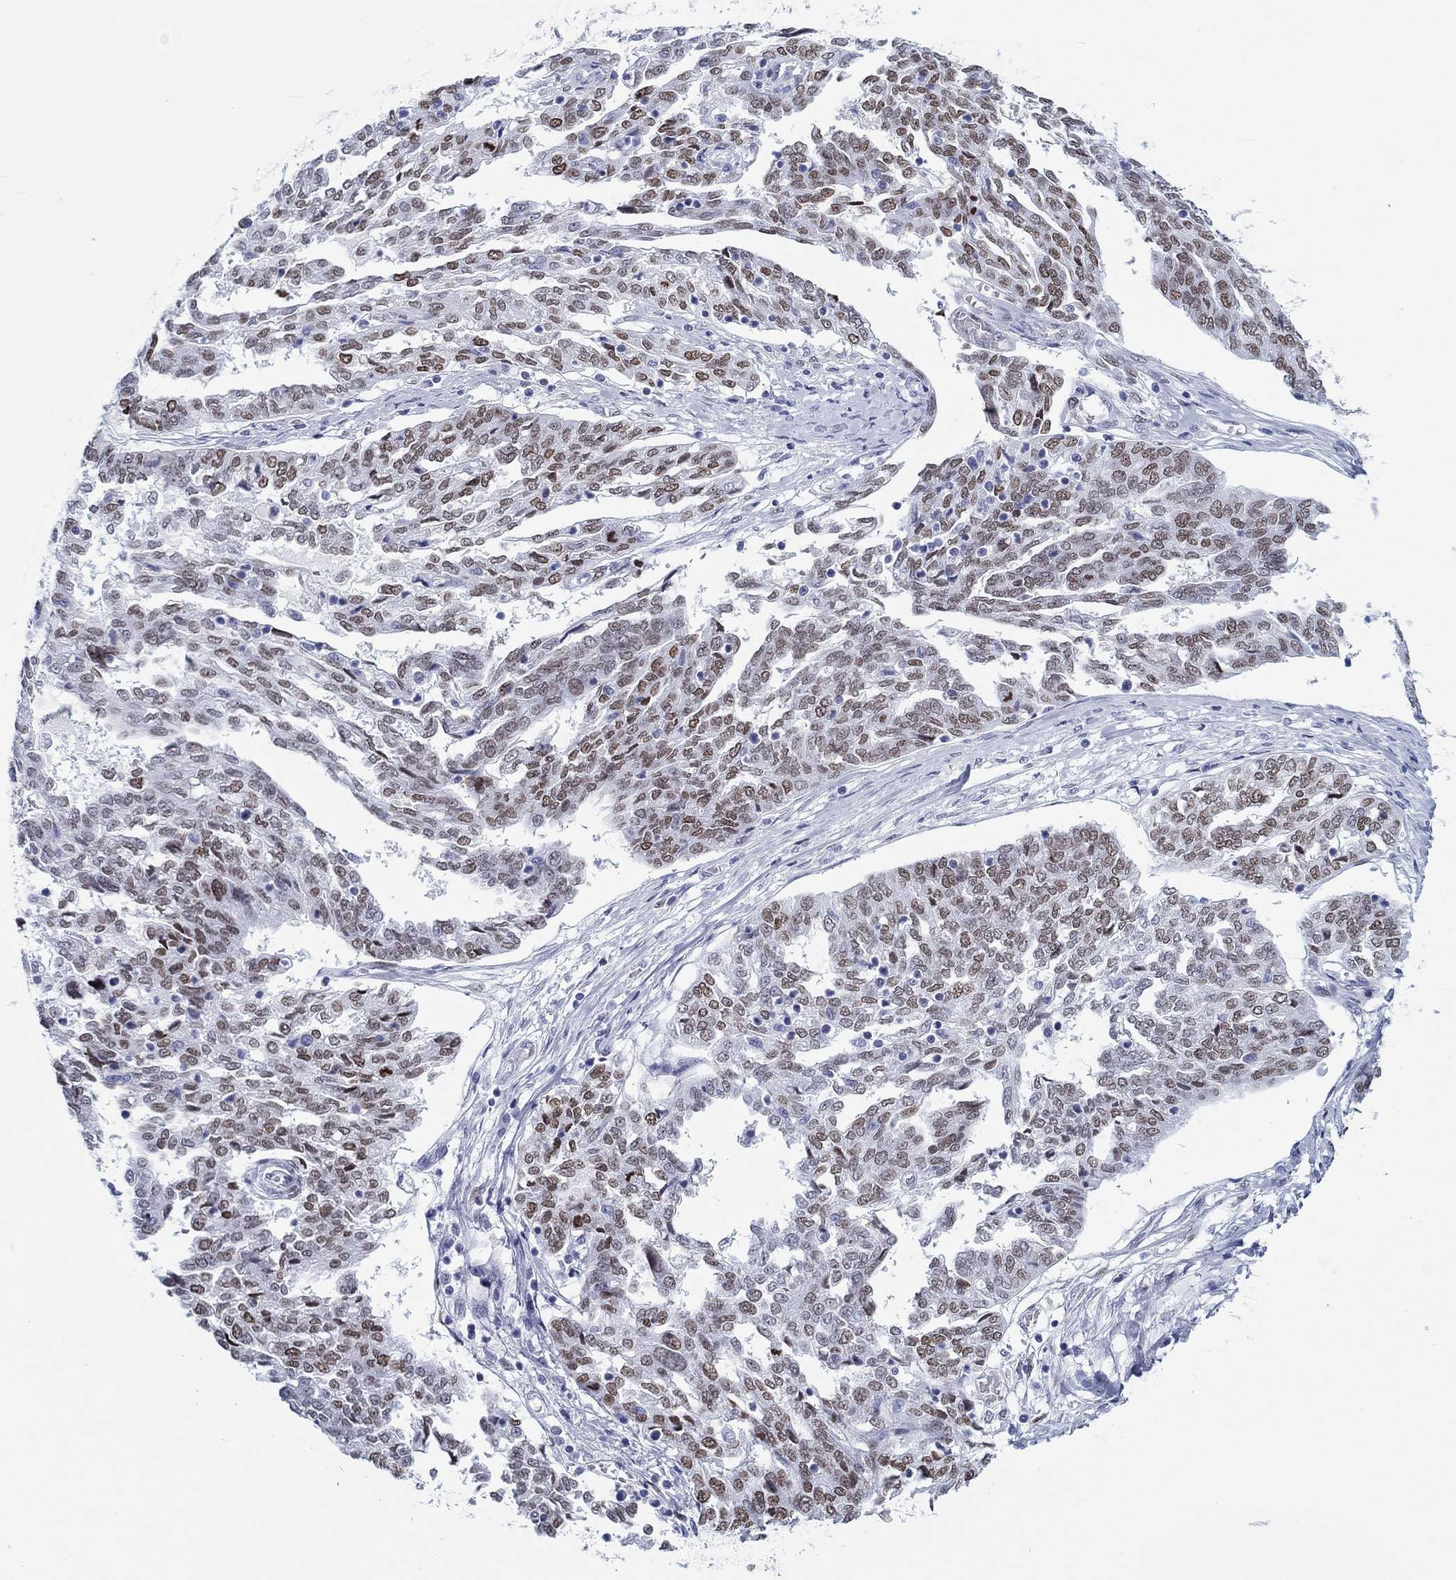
{"staining": {"intensity": "moderate", "quantity": "<25%", "location": "nuclear"}, "tissue": "ovarian cancer", "cell_type": "Tumor cells", "image_type": "cancer", "snomed": [{"axis": "morphology", "description": "Cystadenocarcinoma, serous, NOS"}, {"axis": "topography", "description": "Ovary"}], "caption": "The micrograph exhibits a brown stain indicating the presence of a protein in the nuclear of tumor cells in ovarian cancer (serous cystadenocarcinoma). (DAB IHC with brightfield microscopy, high magnification).", "gene": "H1-1", "patient": {"sex": "female", "age": 67}}